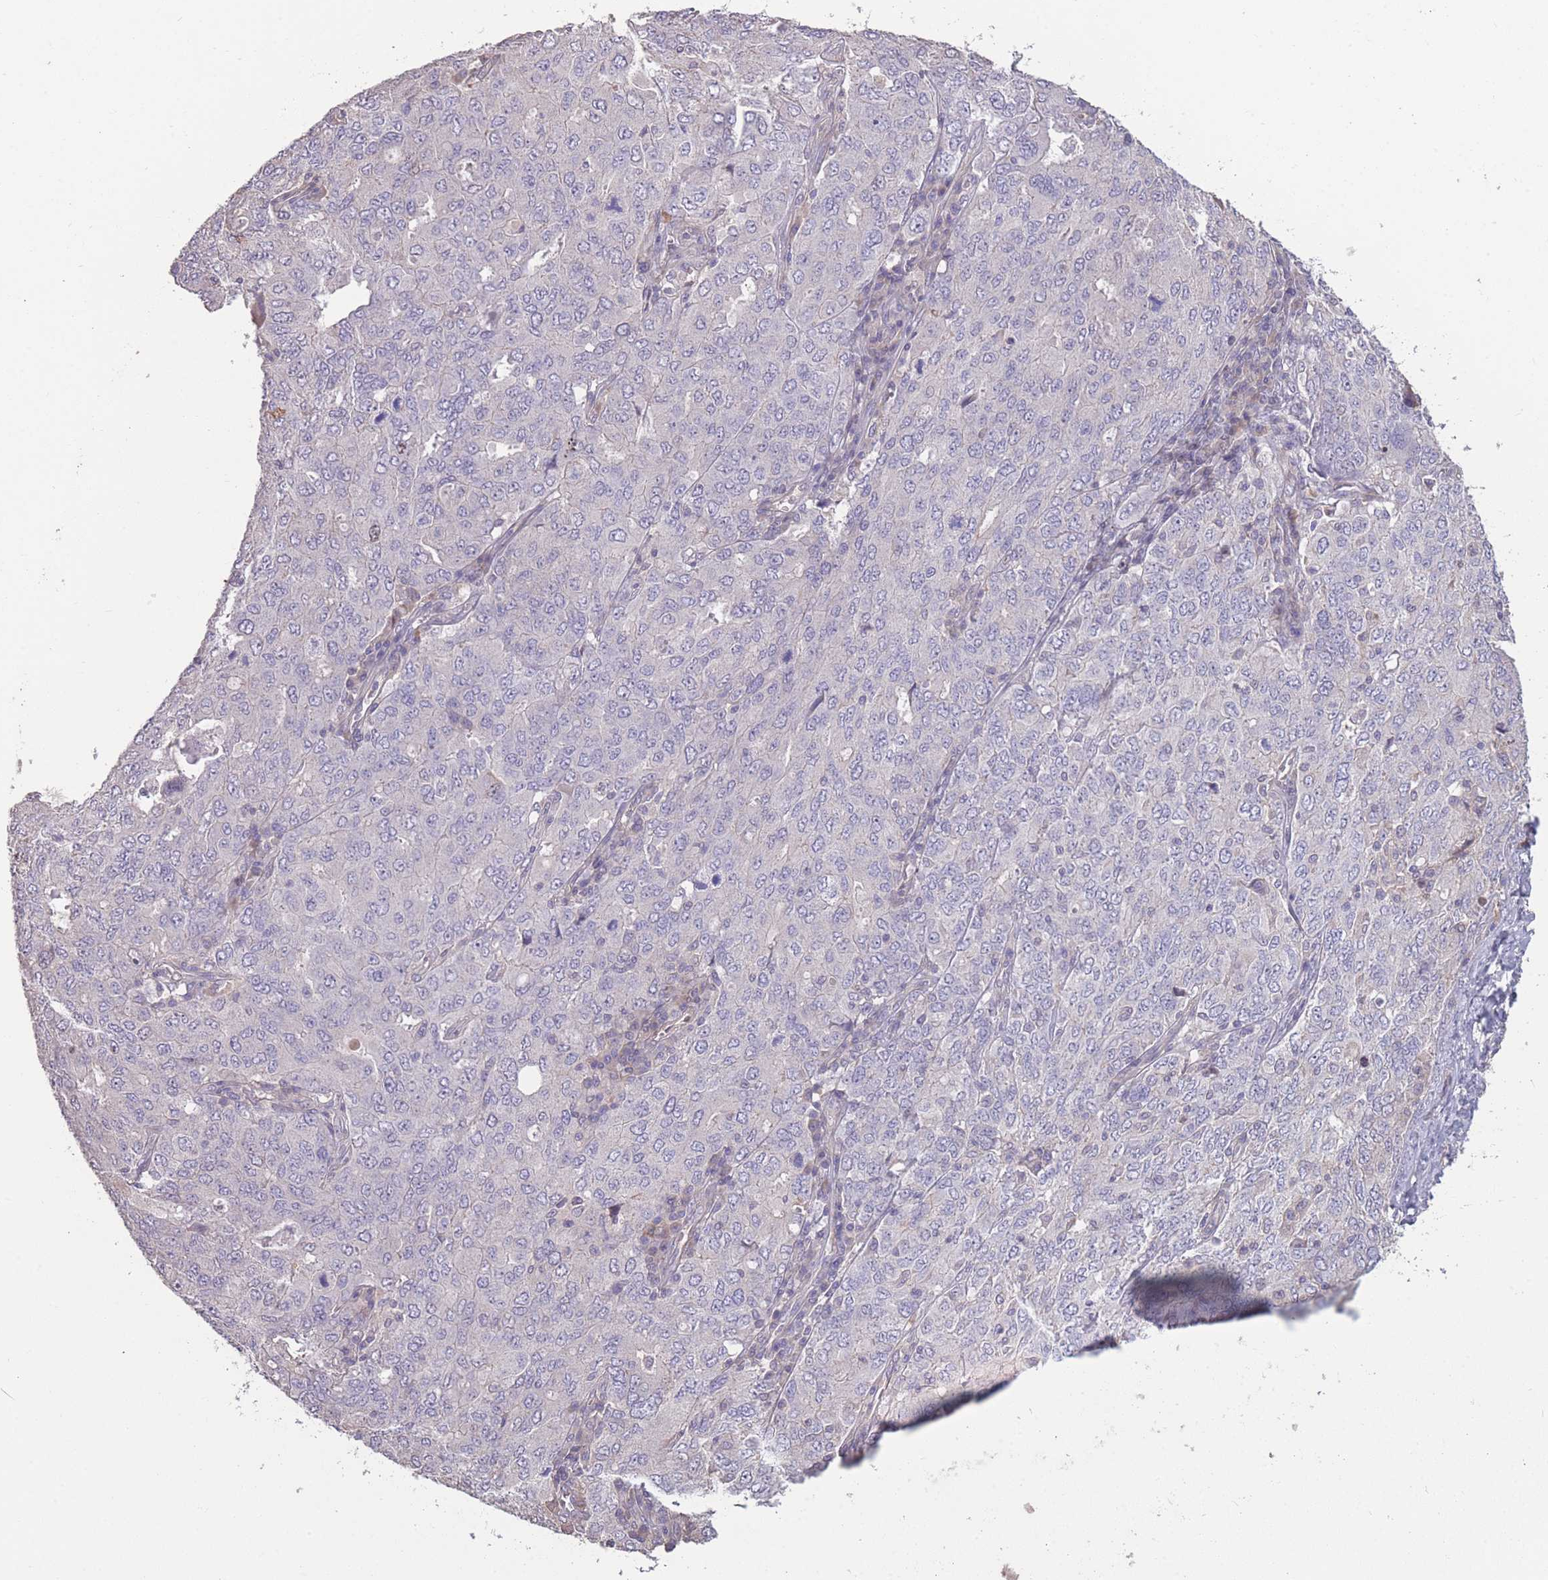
{"staining": {"intensity": "negative", "quantity": "none", "location": "none"}, "tissue": "ovarian cancer", "cell_type": "Tumor cells", "image_type": "cancer", "snomed": [{"axis": "morphology", "description": "Carcinoma, endometroid"}, {"axis": "topography", "description": "Ovary"}], "caption": "Protein analysis of ovarian cancer demonstrates no significant staining in tumor cells.", "gene": "RSPH10B", "patient": {"sex": "female", "age": 62}}